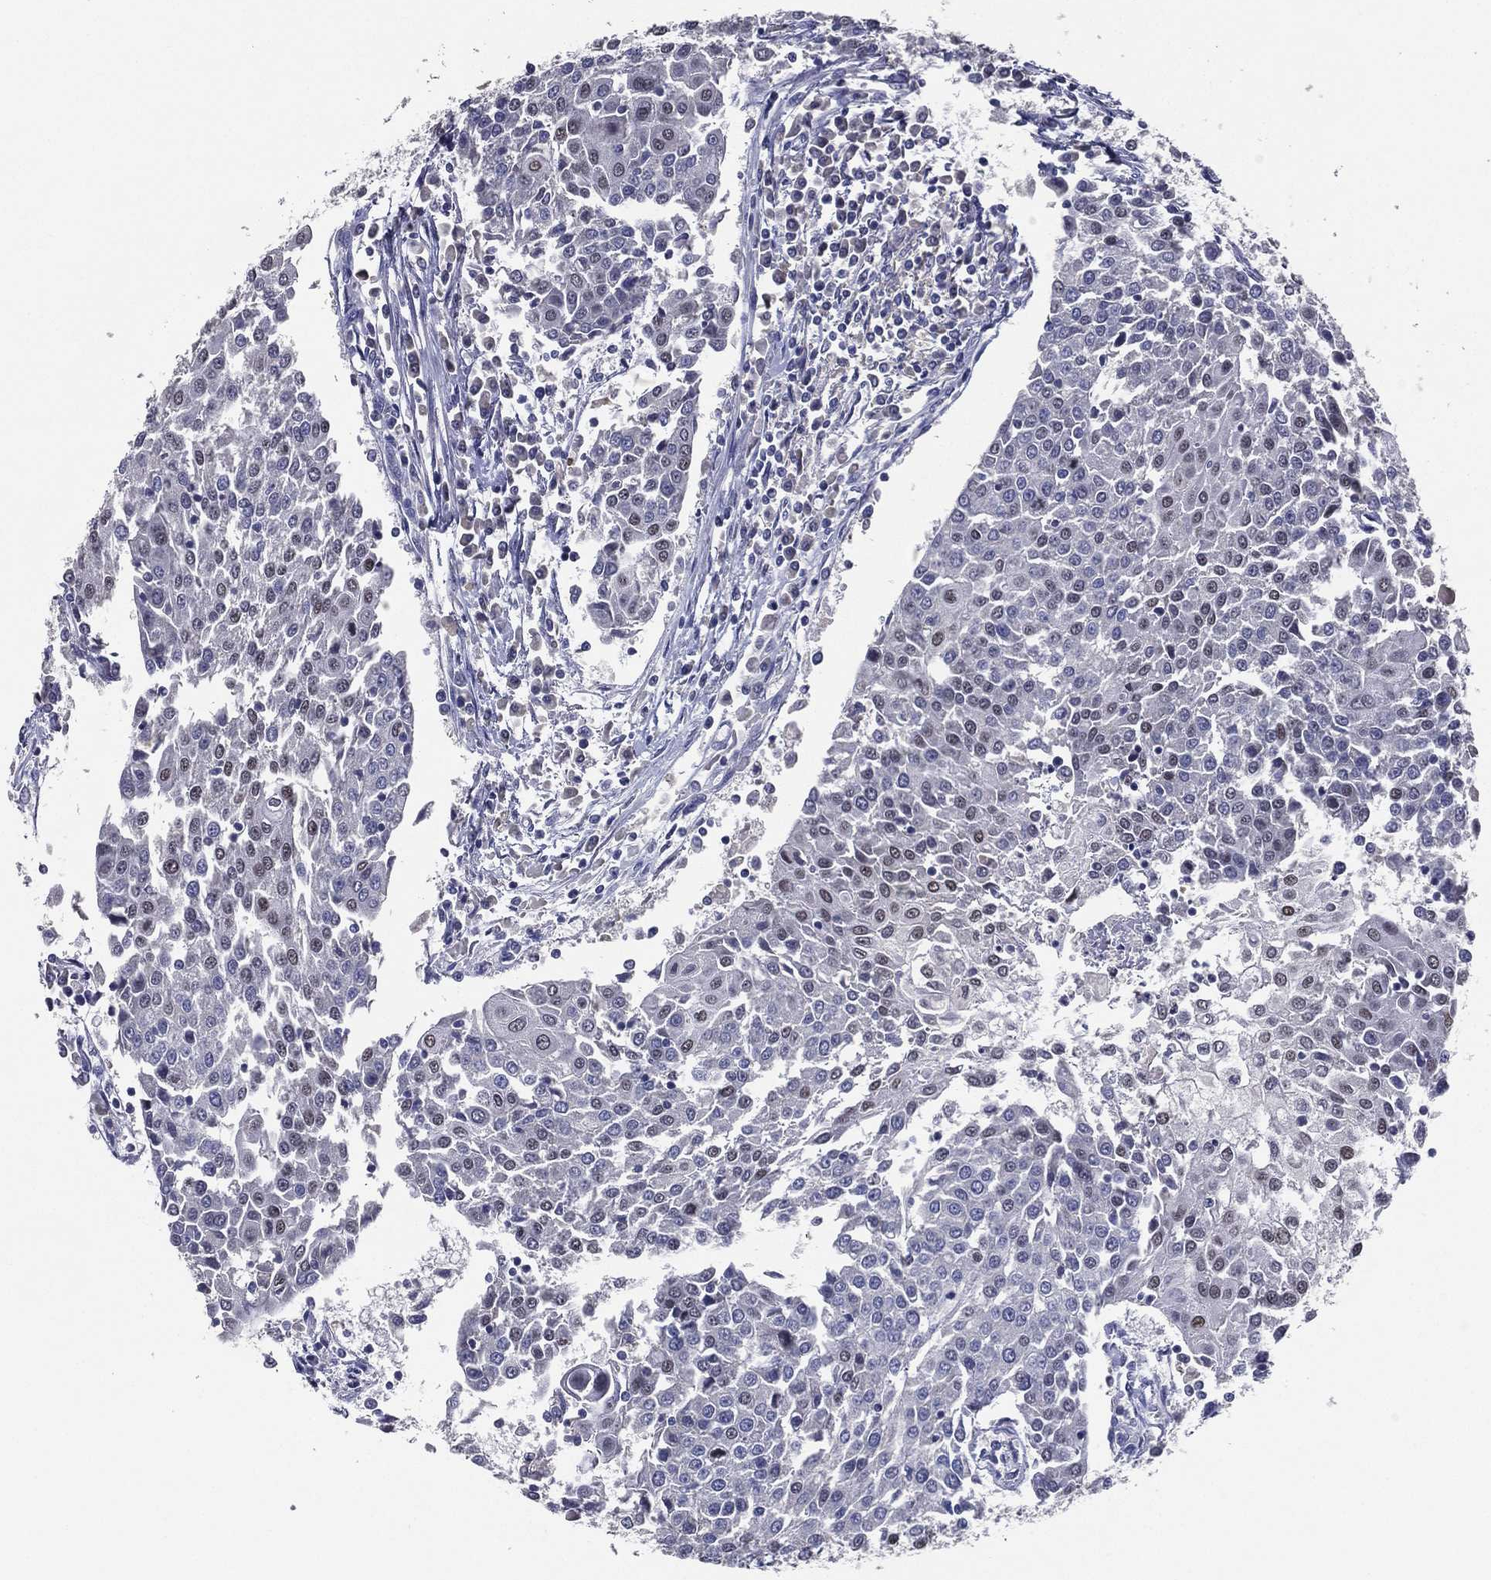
{"staining": {"intensity": "moderate", "quantity": "<25%", "location": "nuclear"}, "tissue": "urothelial cancer", "cell_type": "Tumor cells", "image_type": "cancer", "snomed": [{"axis": "morphology", "description": "Urothelial carcinoma, High grade"}, {"axis": "topography", "description": "Urinary bladder"}], "caption": "IHC micrograph of neoplastic tissue: human urothelial carcinoma (high-grade) stained using immunohistochemistry (IHC) demonstrates low levels of moderate protein expression localized specifically in the nuclear of tumor cells, appearing as a nuclear brown color.", "gene": "TFAP2A", "patient": {"sex": "female", "age": 85}}